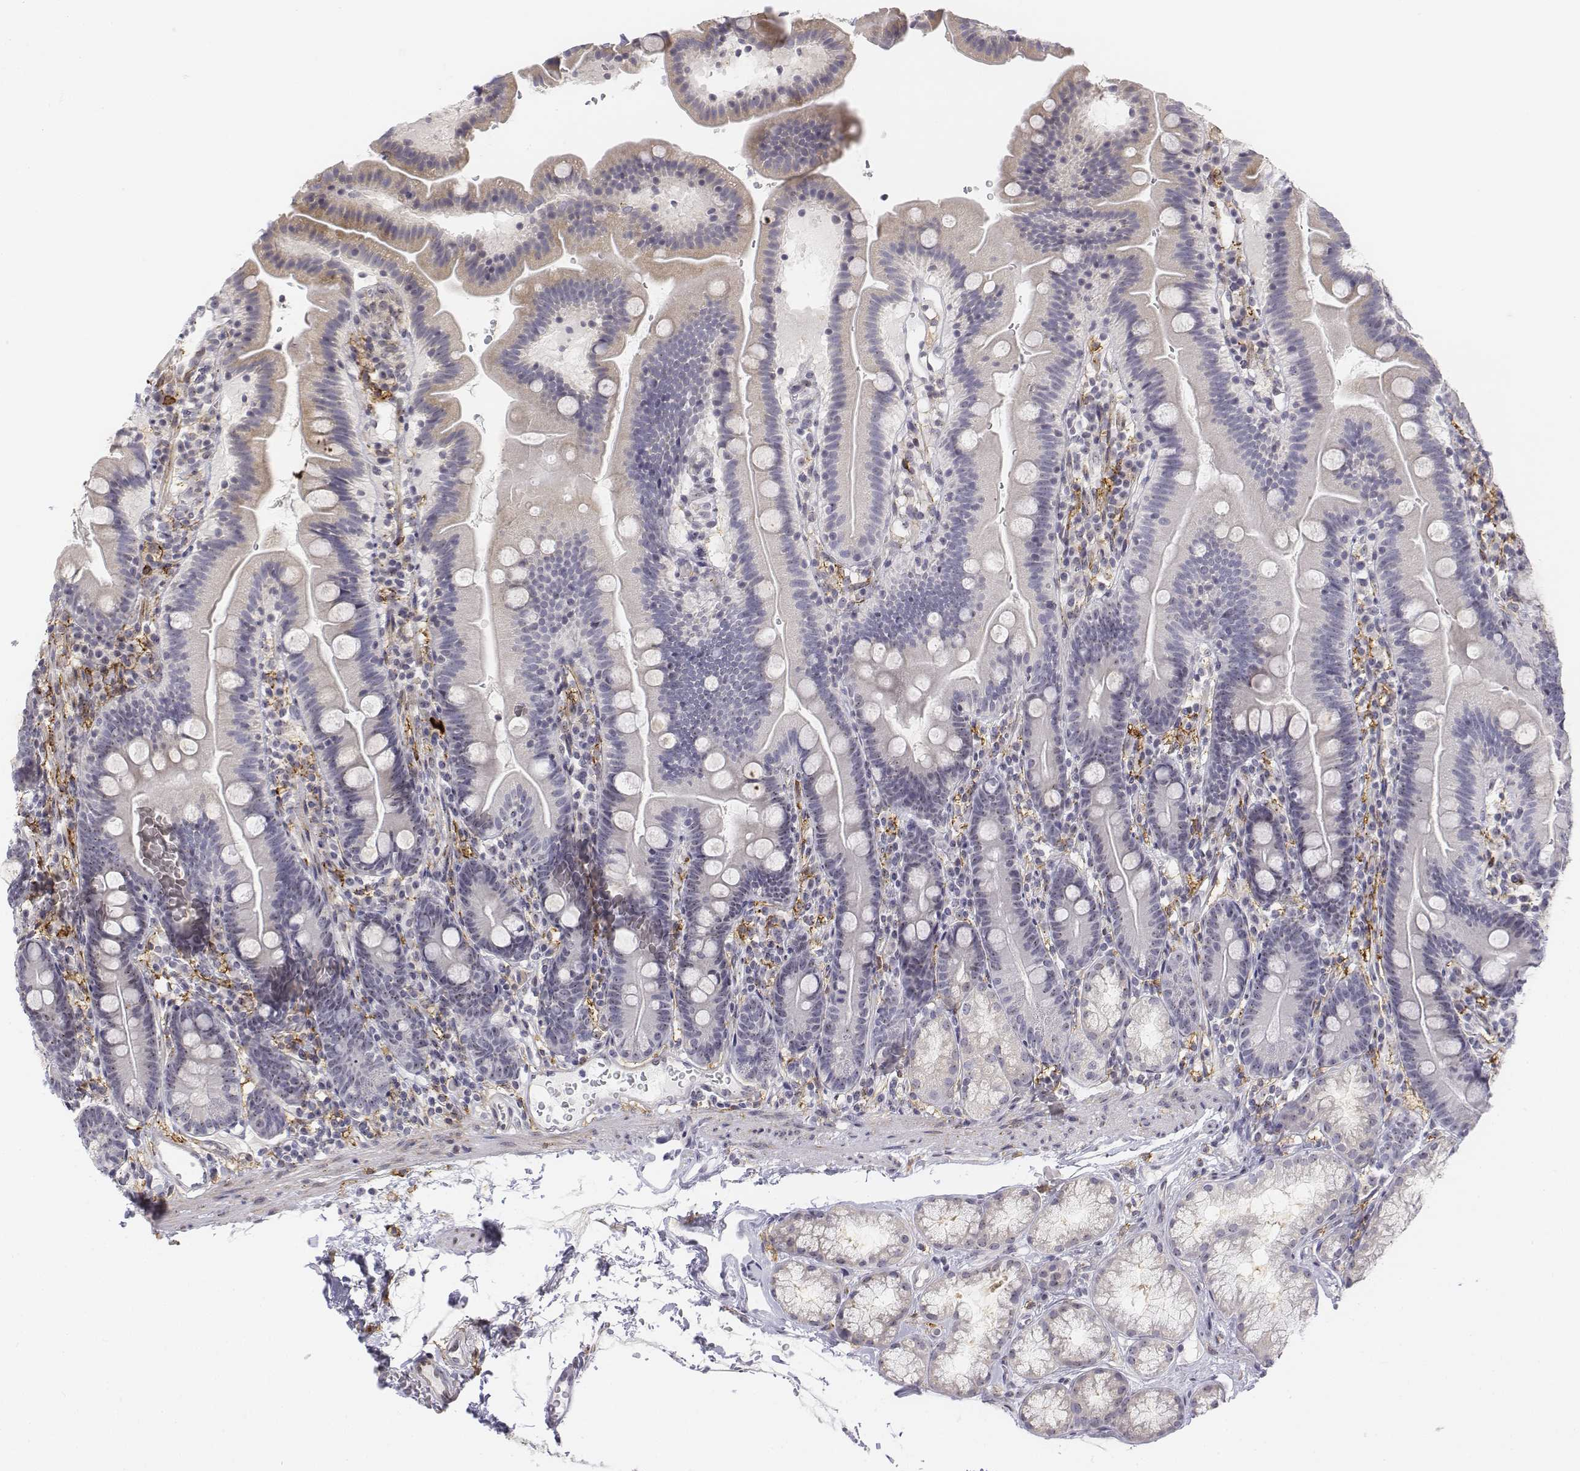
{"staining": {"intensity": "weak", "quantity": "<25%", "location": "cytoplasmic/membranous"}, "tissue": "duodenum", "cell_type": "Glandular cells", "image_type": "normal", "snomed": [{"axis": "morphology", "description": "Normal tissue, NOS"}, {"axis": "topography", "description": "Duodenum"}], "caption": "An IHC histopathology image of normal duodenum is shown. There is no staining in glandular cells of duodenum.", "gene": "CD14", "patient": {"sex": "female", "age": 67}}